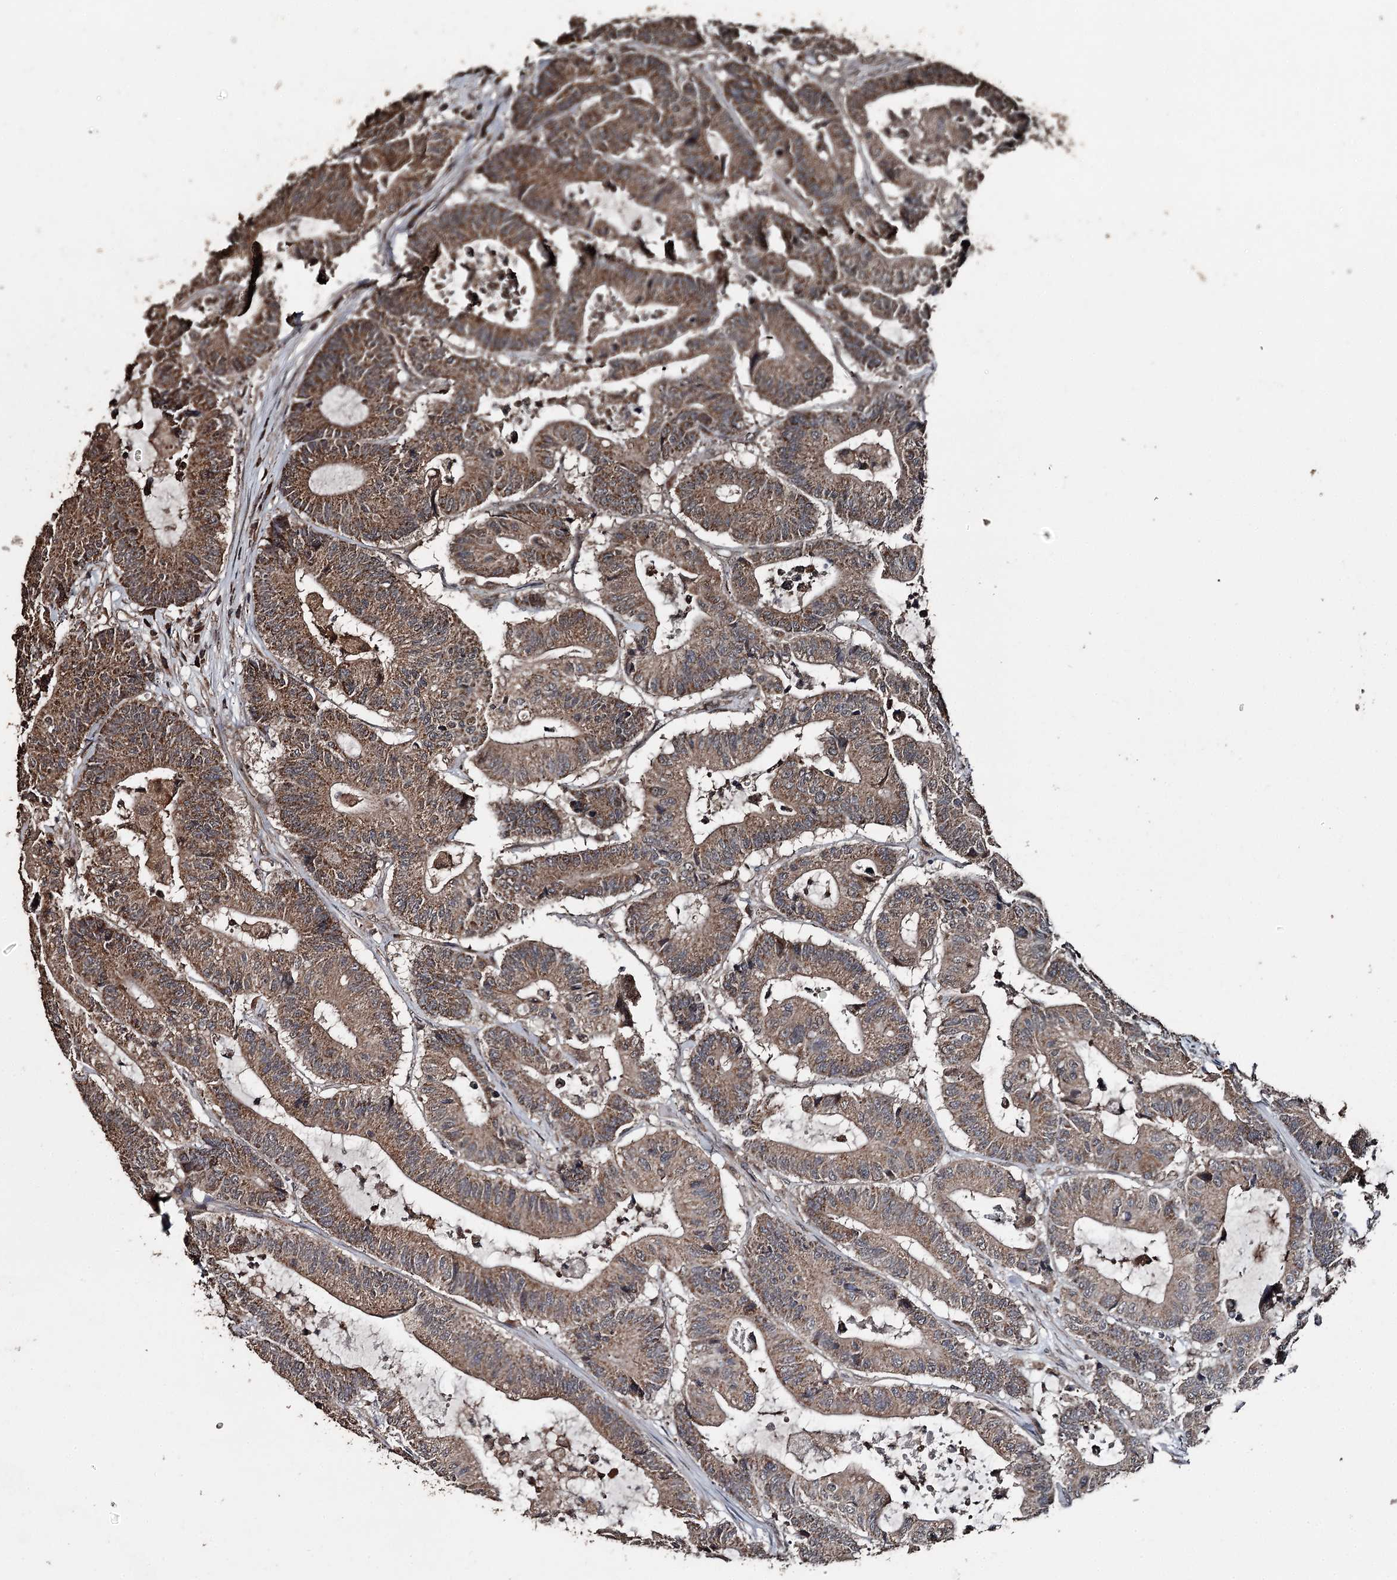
{"staining": {"intensity": "moderate", "quantity": ">75%", "location": "cytoplasmic/membranous"}, "tissue": "colorectal cancer", "cell_type": "Tumor cells", "image_type": "cancer", "snomed": [{"axis": "morphology", "description": "Adenocarcinoma, NOS"}, {"axis": "topography", "description": "Colon"}], "caption": "Immunohistochemical staining of human colorectal cancer demonstrates medium levels of moderate cytoplasmic/membranous positivity in about >75% of tumor cells.", "gene": "WIPI1", "patient": {"sex": "female", "age": 84}}